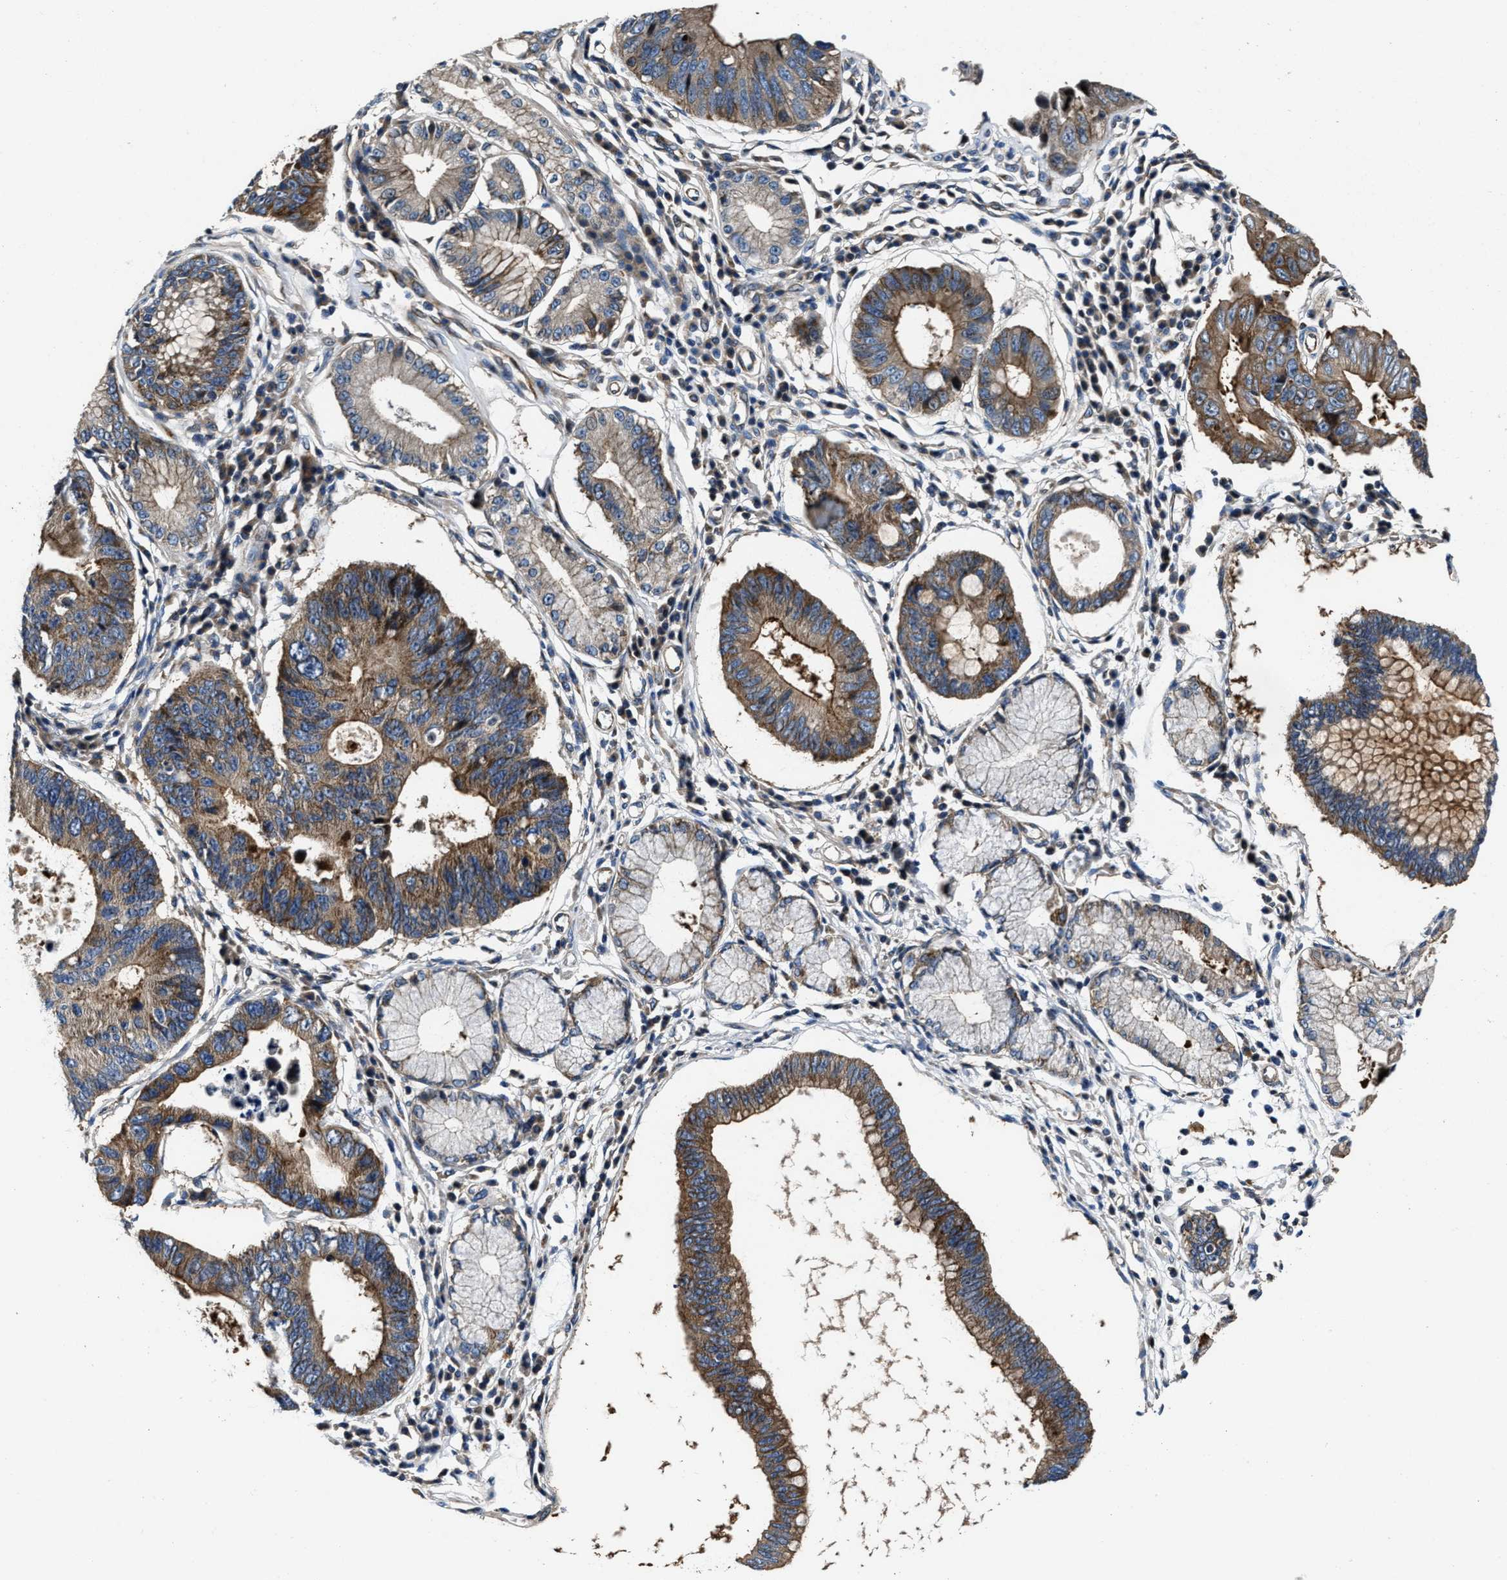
{"staining": {"intensity": "moderate", "quantity": ">75%", "location": "cytoplasmic/membranous"}, "tissue": "stomach cancer", "cell_type": "Tumor cells", "image_type": "cancer", "snomed": [{"axis": "morphology", "description": "Adenocarcinoma, NOS"}, {"axis": "topography", "description": "Stomach"}], "caption": "A medium amount of moderate cytoplasmic/membranous positivity is identified in approximately >75% of tumor cells in stomach adenocarcinoma tissue.", "gene": "PTAR1", "patient": {"sex": "male", "age": 59}}